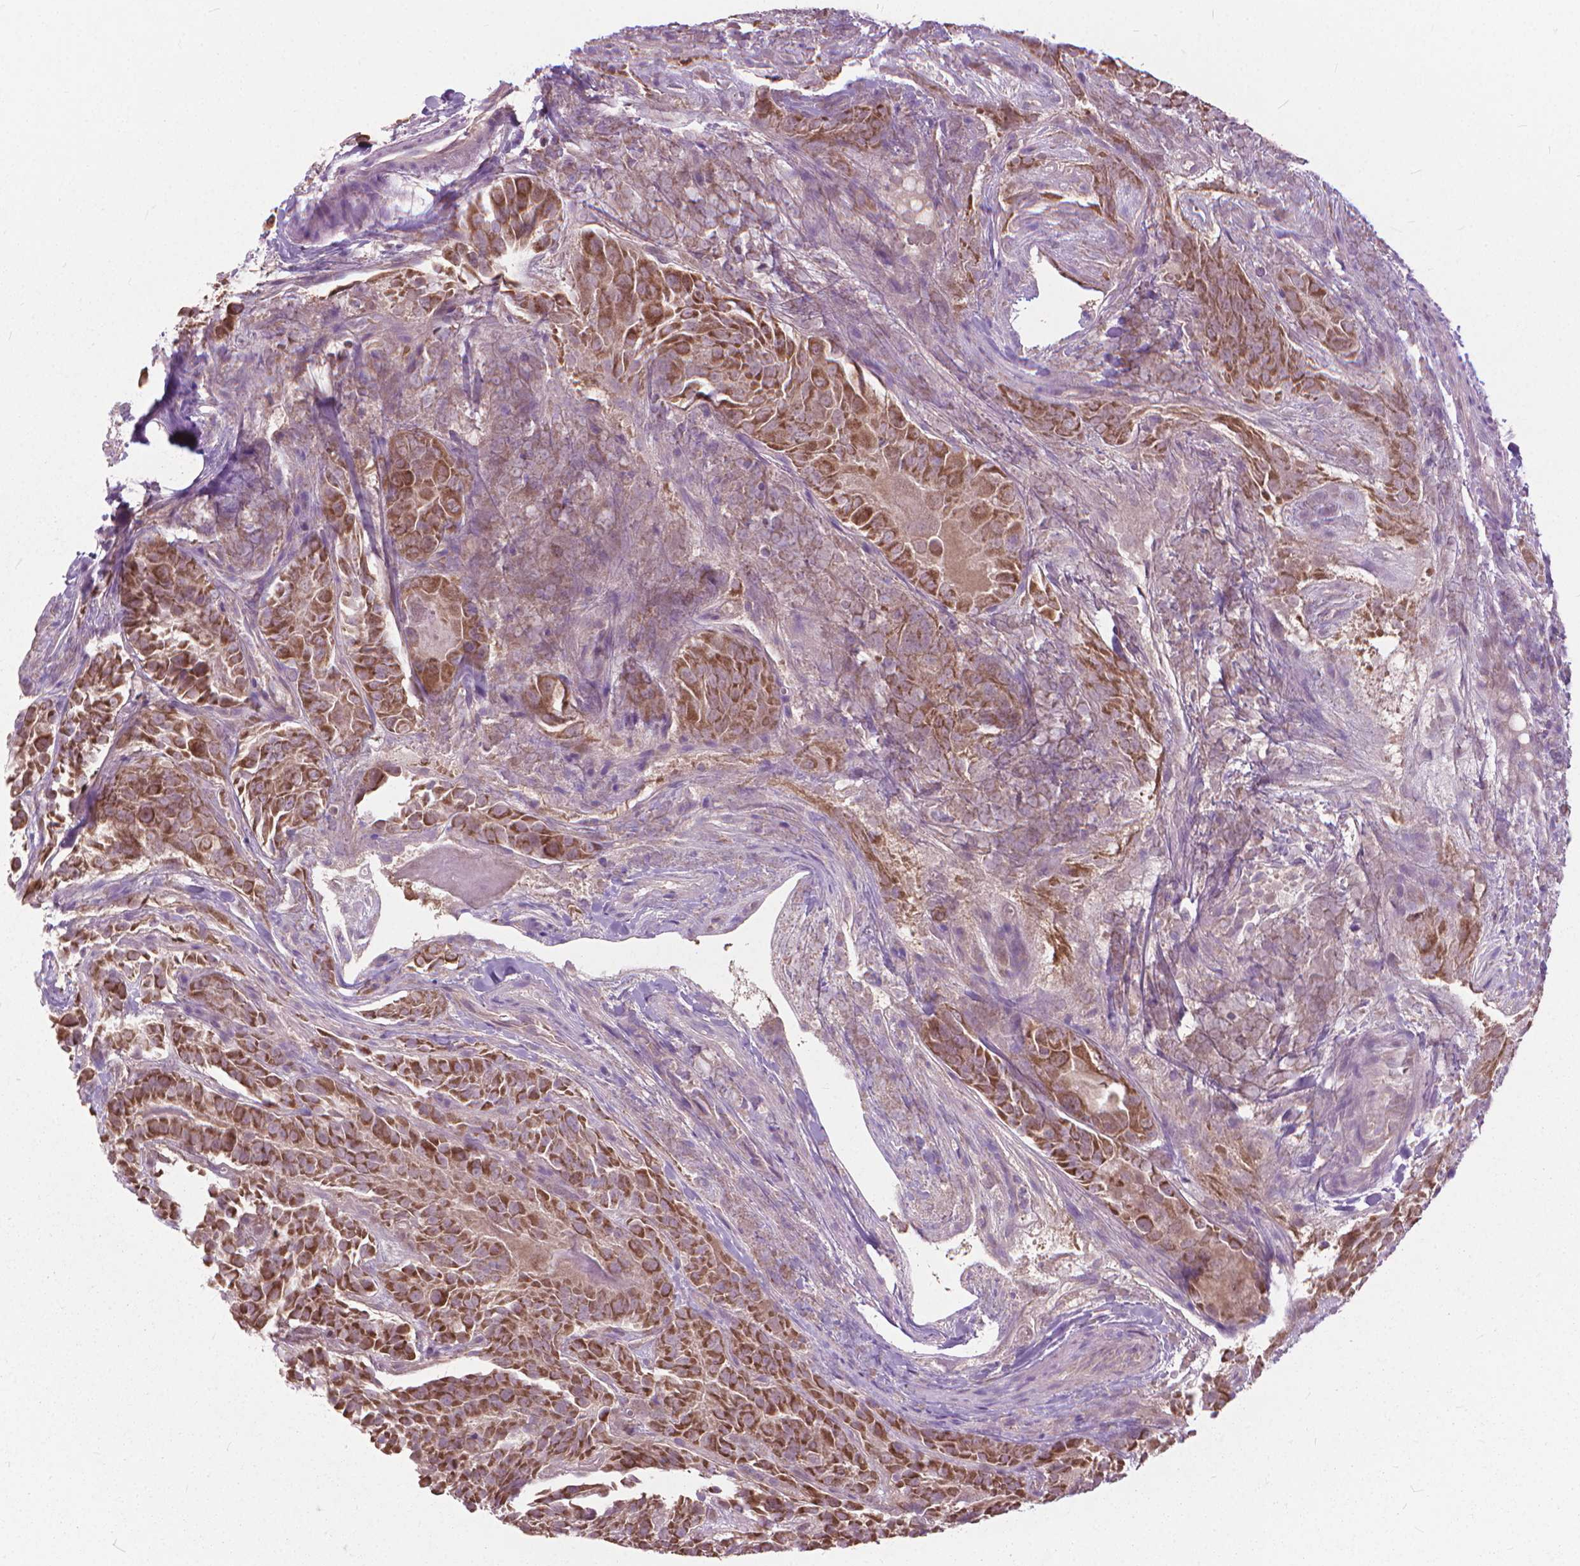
{"staining": {"intensity": "strong", "quantity": ">75%", "location": "cytoplasmic/membranous"}, "tissue": "thyroid cancer", "cell_type": "Tumor cells", "image_type": "cancer", "snomed": [{"axis": "morphology", "description": "Papillary adenocarcinoma, NOS"}, {"axis": "topography", "description": "Thyroid gland"}], "caption": "Immunohistochemistry (IHC) of thyroid cancer (papillary adenocarcinoma) displays high levels of strong cytoplasmic/membranous positivity in about >75% of tumor cells.", "gene": "NUDT1", "patient": {"sex": "female", "age": 37}}